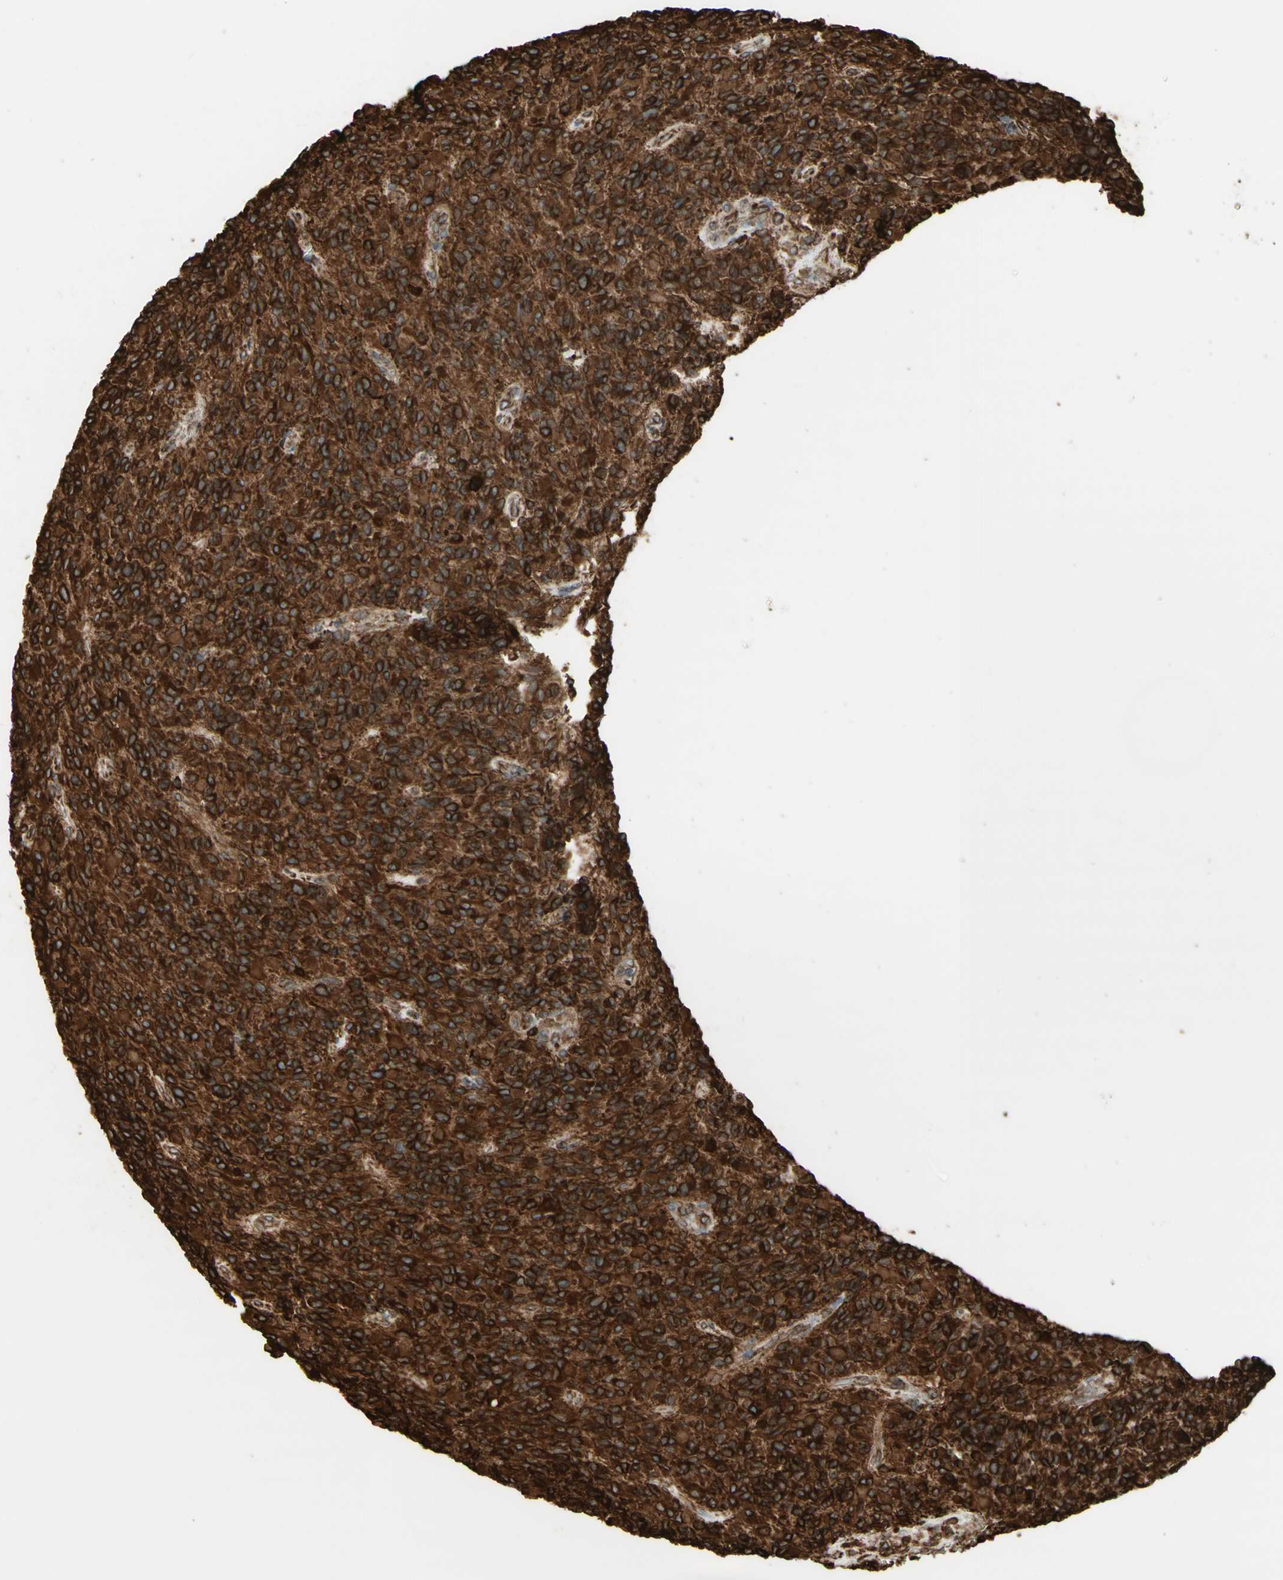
{"staining": {"intensity": "strong", "quantity": ">75%", "location": "cytoplasmic/membranous"}, "tissue": "glioma", "cell_type": "Tumor cells", "image_type": "cancer", "snomed": [{"axis": "morphology", "description": "Glioma, malignant, High grade"}, {"axis": "topography", "description": "Brain"}], "caption": "This photomicrograph shows malignant glioma (high-grade) stained with IHC to label a protein in brown. The cytoplasmic/membranous of tumor cells show strong positivity for the protein. Nuclei are counter-stained blue.", "gene": "CANX", "patient": {"sex": "male", "age": 71}}